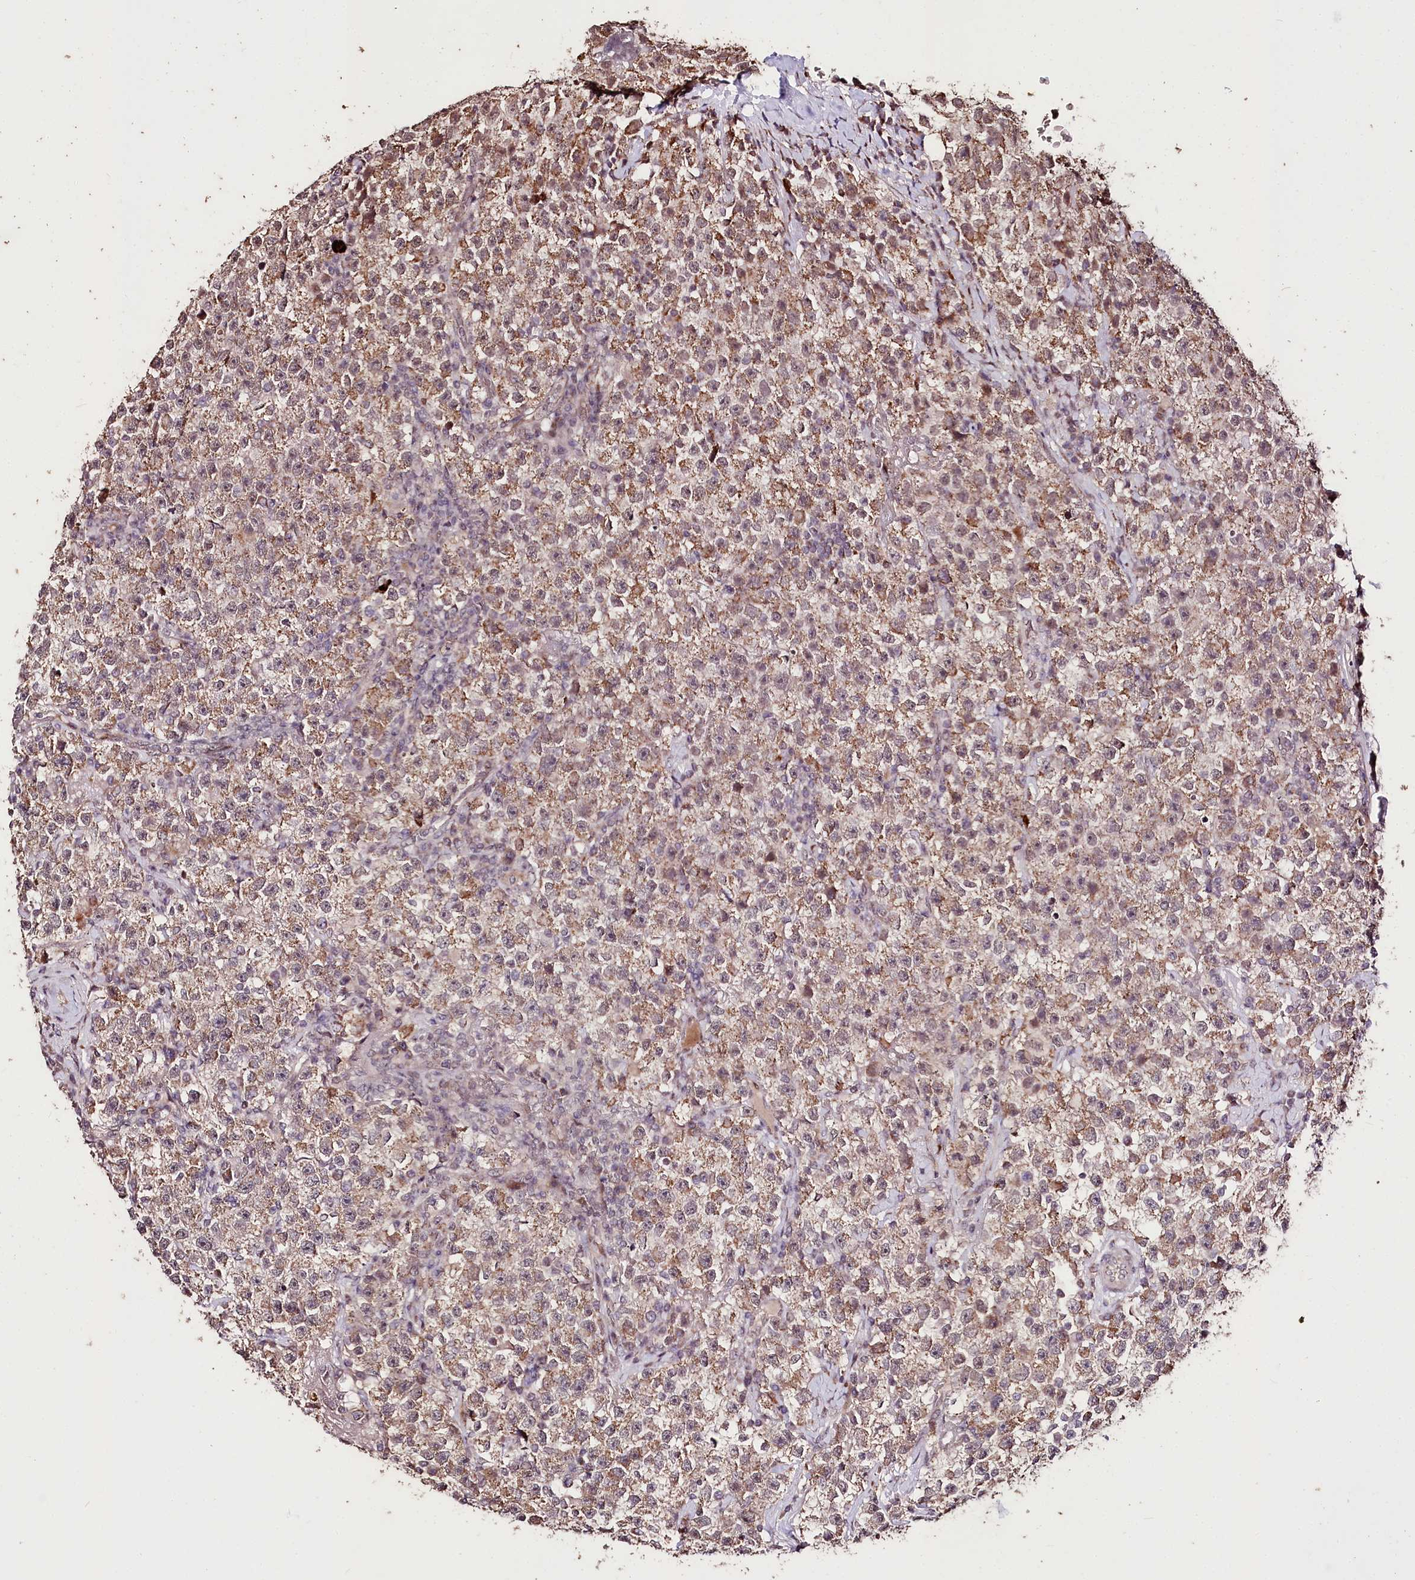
{"staining": {"intensity": "weak", "quantity": "<25%", "location": "cytoplasmic/membranous"}, "tissue": "testis cancer", "cell_type": "Tumor cells", "image_type": "cancer", "snomed": [{"axis": "morphology", "description": "Seminoma, NOS"}, {"axis": "topography", "description": "Testis"}], "caption": "A photomicrograph of testis seminoma stained for a protein reveals no brown staining in tumor cells.", "gene": "CARD19", "patient": {"sex": "male", "age": 22}}